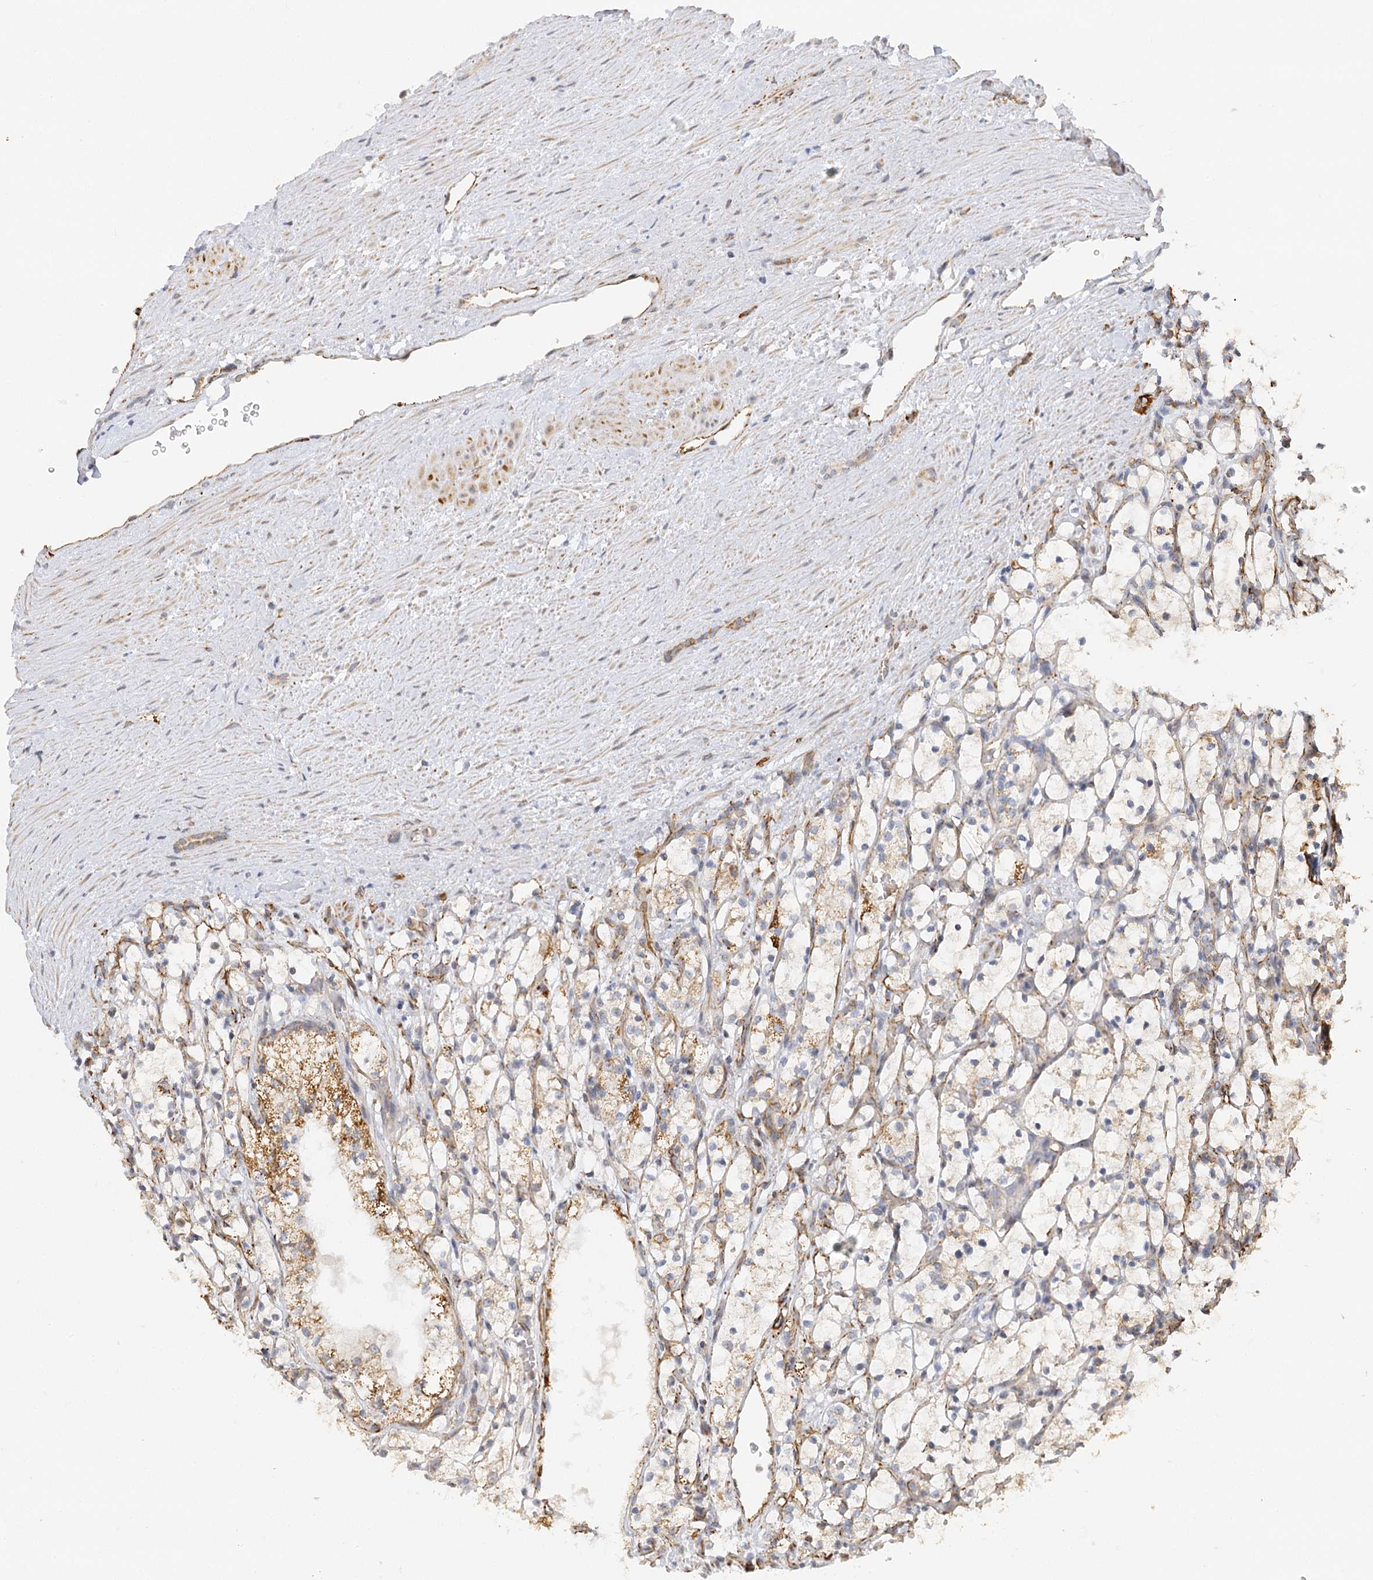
{"staining": {"intensity": "moderate", "quantity": "25%-75%", "location": "cytoplasmic/membranous"}, "tissue": "renal cancer", "cell_type": "Tumor cells", "image_type": "cancer", "snomed": [{"axis": "morphology", "description": "Adenocarcinoma, NOS"}, {"axis": "topography", "description": "Kidney"}], "caption": "Approximately 25%-75% of tumor cells in renal cancer demonstrate moderate cytoplasmic/membranous protein staining as visualized by brown immunohistochemical staining.", "gene": "NELL2", "patient": {"sex": "female", "age": 69}}